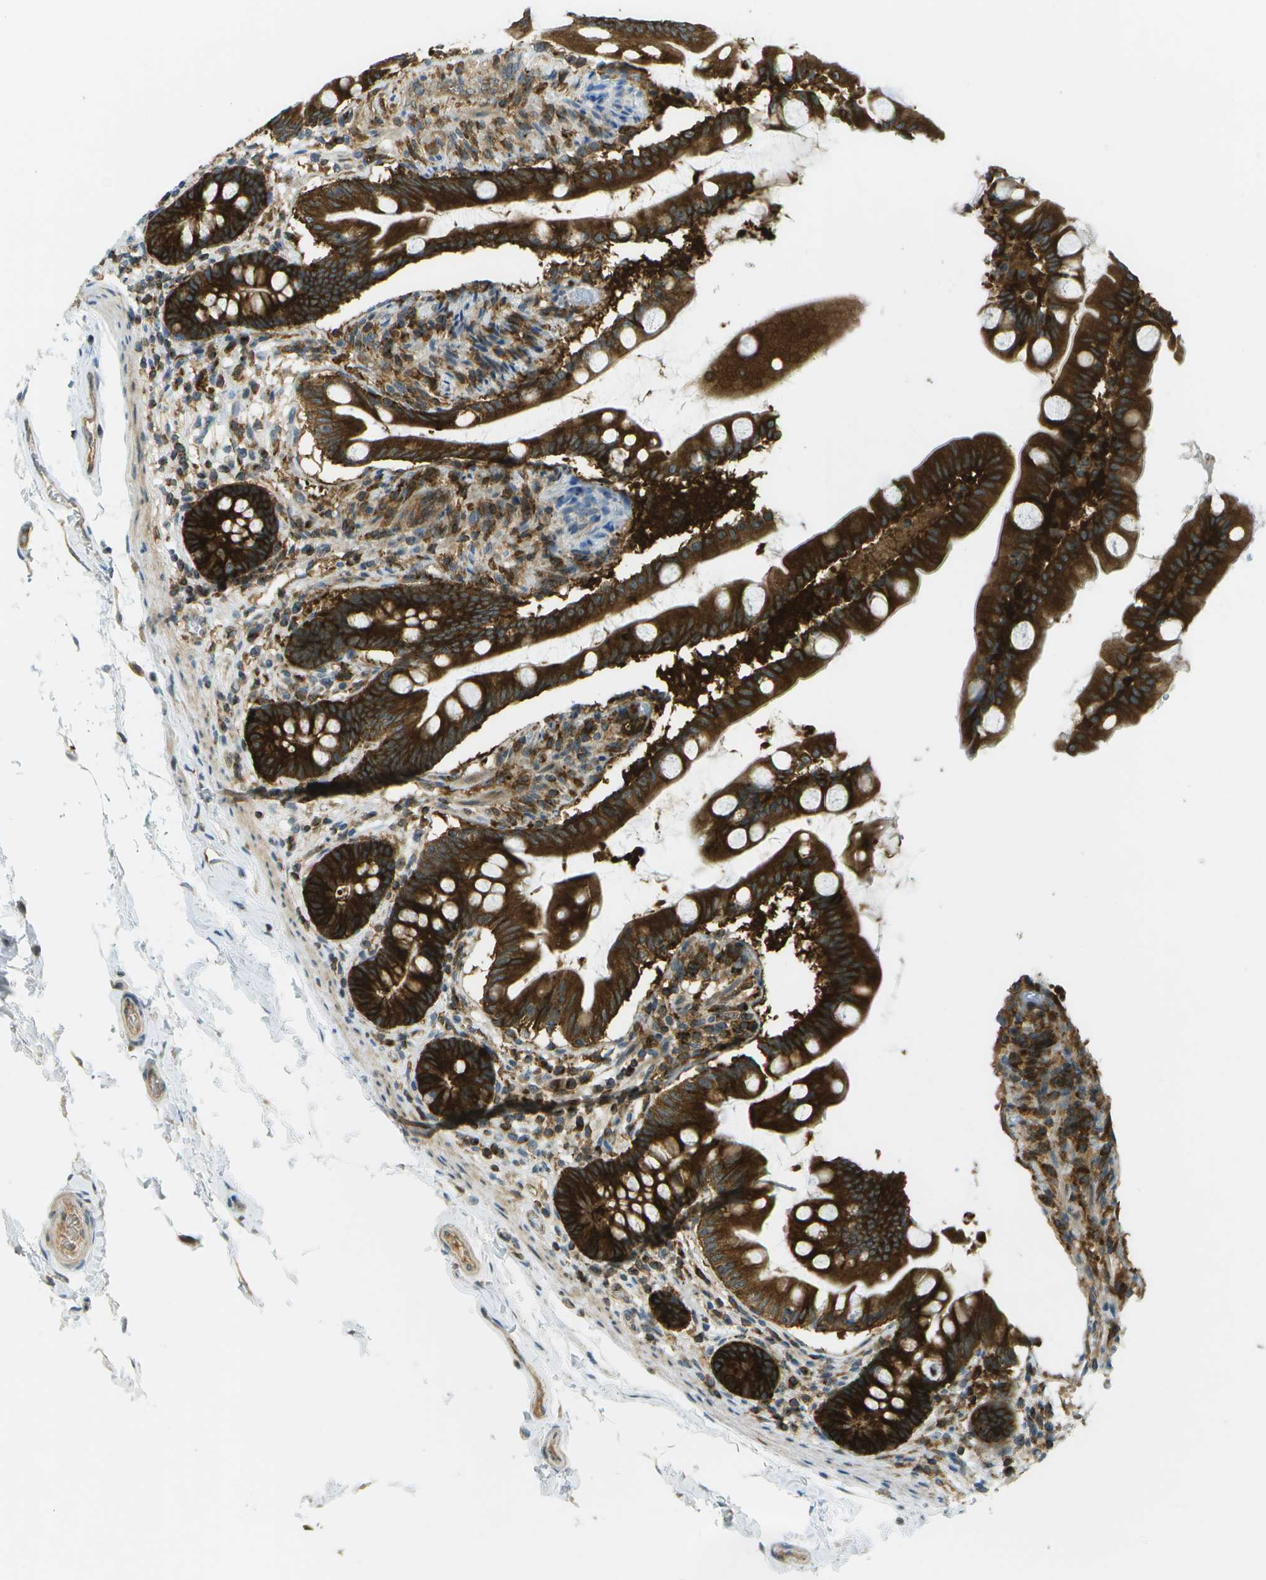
{"staining": {"intensity": "strong", "quantity": ">75%", "location": "cytoplasmic/membranous"}, "tissue": "small intestine", "cell_type": "Glandular cells", "image_type": "normal", "snomed": [{"axis": "morphology", "description": "Normal tissue, NOS"}, {"axis": "topography", "description": "Small intestine"}], "caption": "This is a histology image of IHC staining of benign small intestine, which shows strong expression in the cytoplasmic/membranous of glandular cells.", "gene": "TMTC1", "patient": {"sex": "female", "age": 56}}